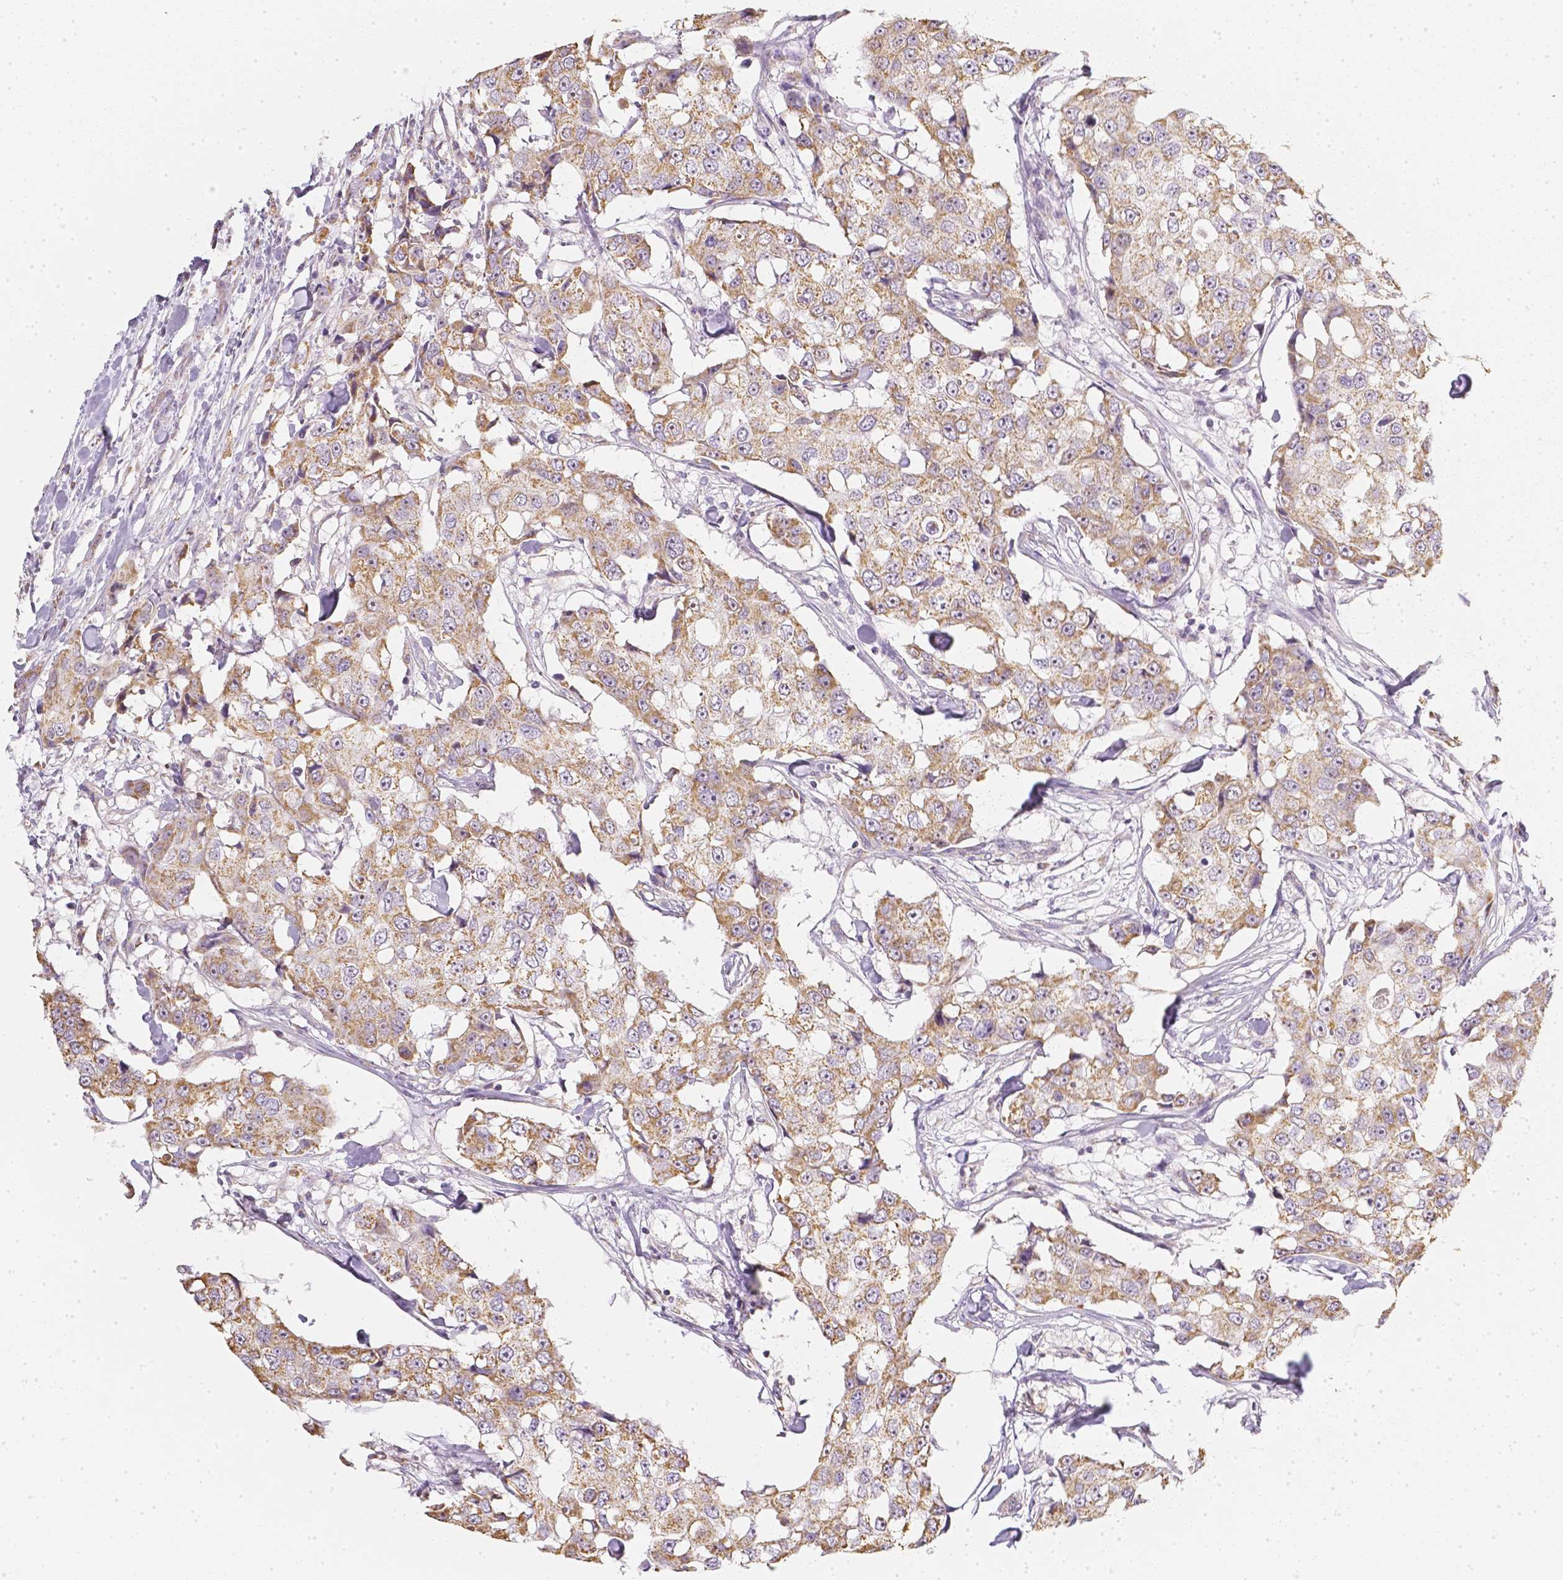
{"staining": {"intensity": "moderate", "quantity": ">75%", "location": "cytoplasmic/membranous,nuclear"}, "tissue": "breast cancer", "cell_type": "Tumor cells", "image_type": "cancer", "snomed": [{"axis": "morphology", "description": "Duct carcinoma"}, {"axis": "topography", "description": "Breast"}], "caption": "A histopathology image of human infiltrating ductal carcinoma (breast) stained for a protein reveals moderate cytoplasmic/membranous and nuclear brown staining in tumor cells.", "gene": "NVL", "patient": {"sex": "female", "age": 27}}